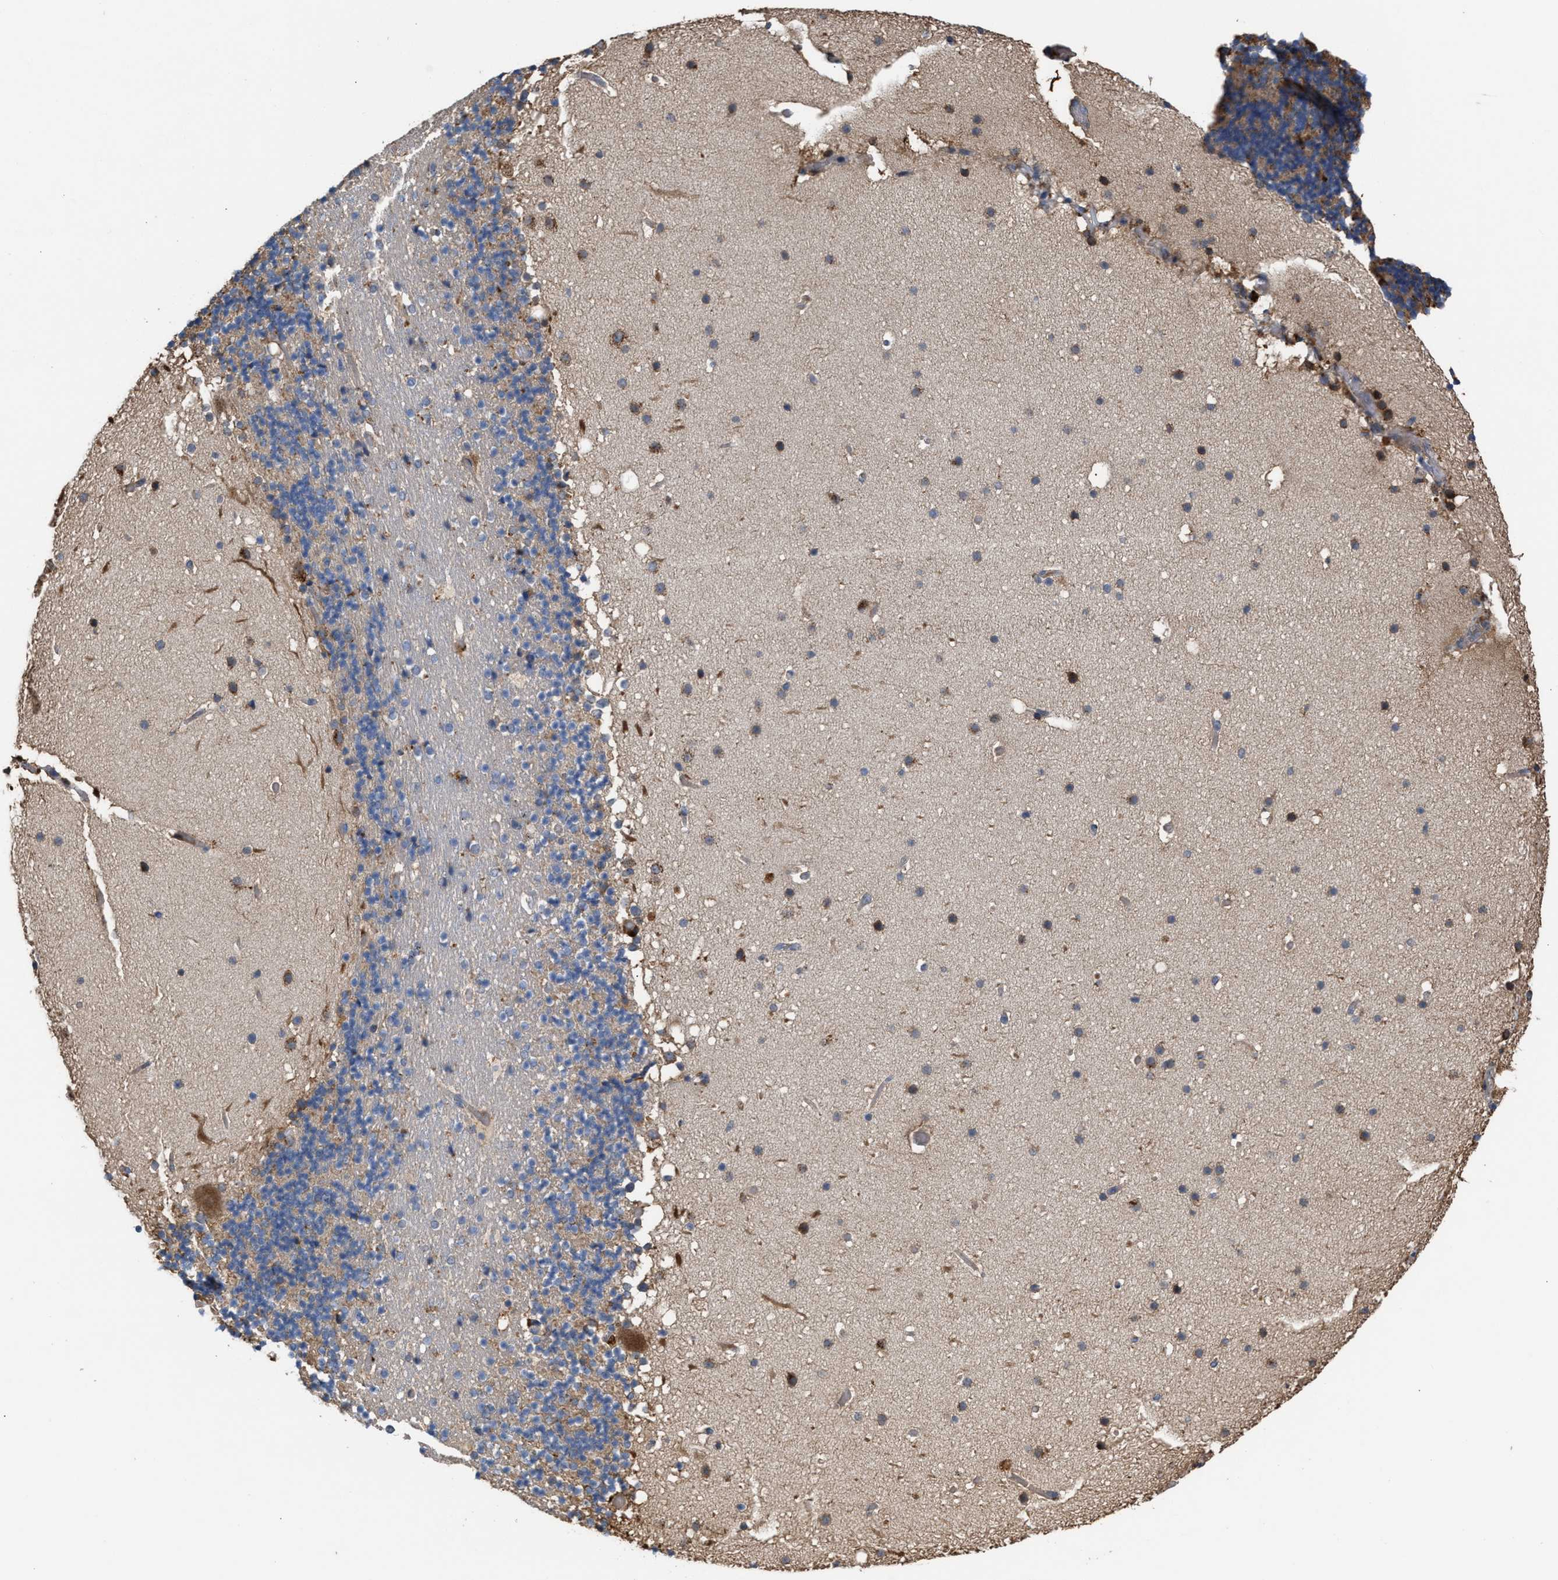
{"staining": {"intensity": "moderate", "quantity": "<25%", "location": "cytoplasmic/membranous"}, "tissue": "cerebellum", "cell_type": "Cells in granular layer", "image_type": "normal", "snomed": [{"axis": "morphology", "description": "Normal tissue, NOS"}, {"axis": "topography", "description": "Cerebellum"}], "caption": "Immunohistochemical staining of normal human cerebellum shows <25% levels of moderate cytoplasmic/membranous protein expression in approximately <25% of cells in granular layer. Nuclei are stained in blue.", "gene": "ELMO3", "patient": {"sex": "male", "age": 57}}